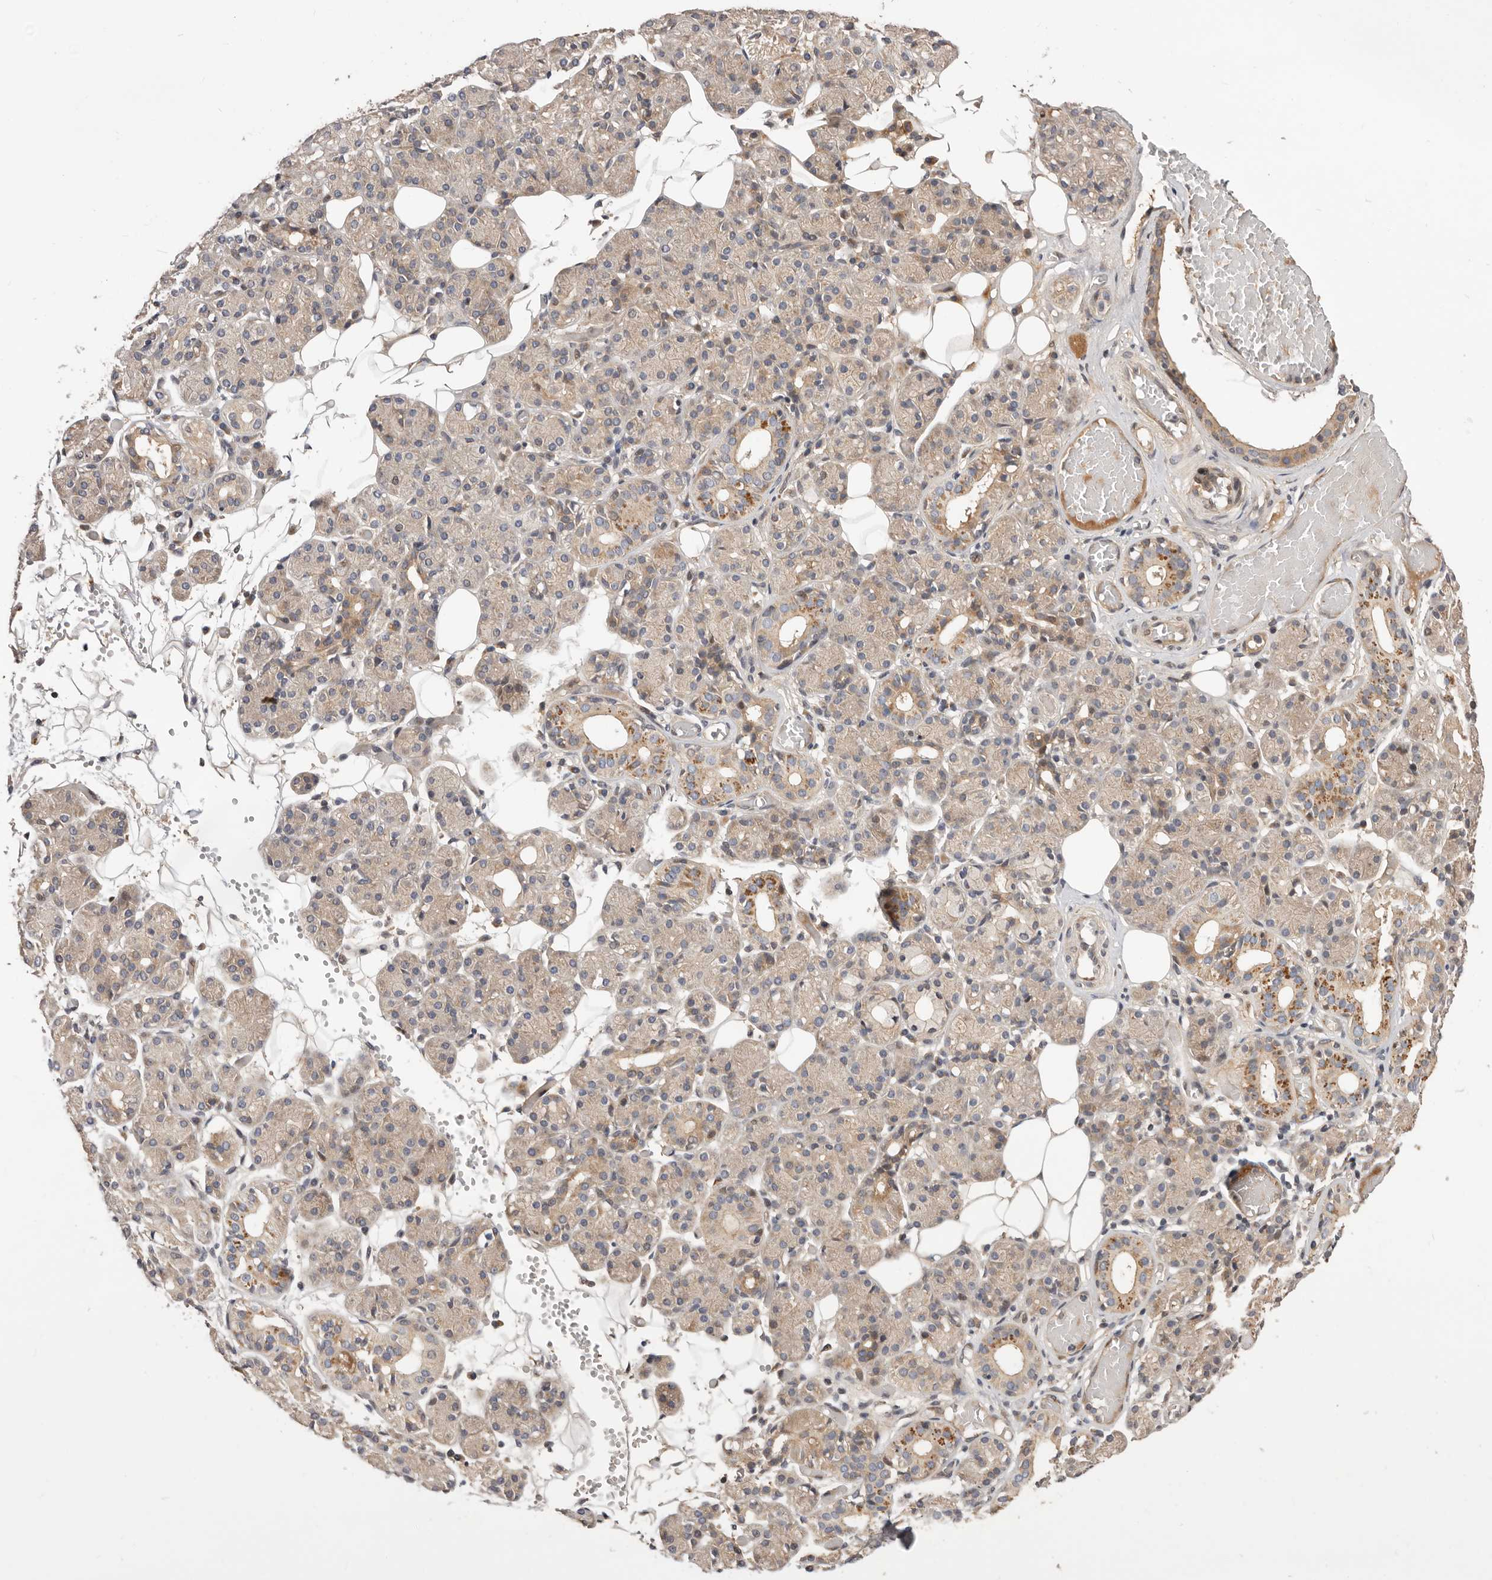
{"staining": {"intensity": "moderate", "quantity": "<25%", "location": "cytoplasmic/membranous"}, "tissue": "salivary gland", "cell_type": "Glandular cells", "image_type": "normal", "snomed": [{"axis": "morphology", "description": "Normal tissue, NOS"}, {"axis": "topography", "description": "Salivary gland"}], "caption": "Unremarkable salivary gland exhibits moderate cytoplasmic/membranous positivity in about <25% of glandular cells, visualized by immunohistochemistry.", "gene": "DOP1A", "patient": {"sex": "male", "age": 63}}